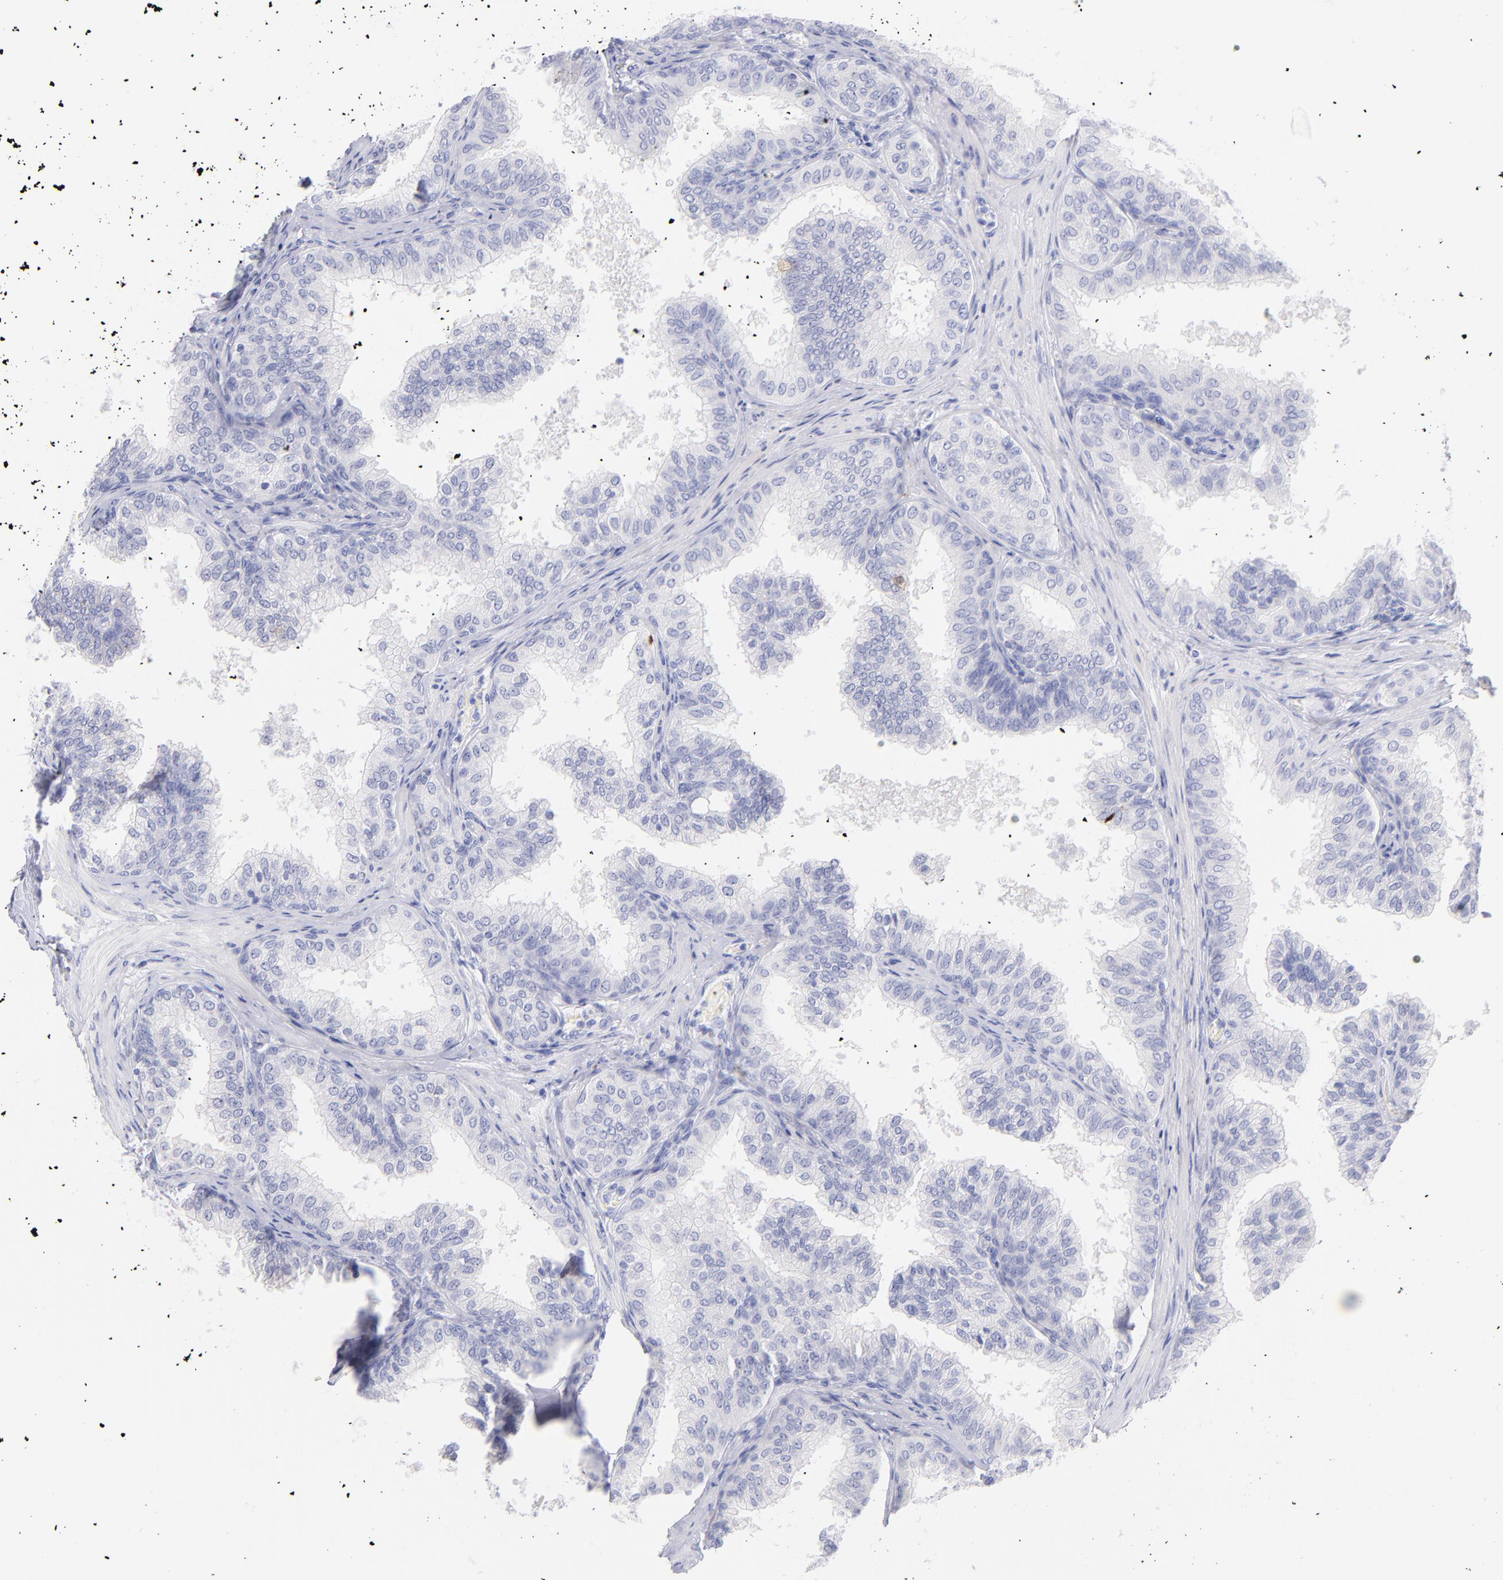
{"staining": {"intensity": "negative", "quantity": "none", "location": "none"}, "tissue": "prostate", "cell_type": "Glandular cells", "image_type": "normal", "snomed": [{"axis": "morphology", "description": "Normal tissue, NOS"}, {"axis": "topography", "description": "Prostate"}], "caption": "Immunohistochemistry (IHC) micrograph of normal prostate: human prostate stained with DAB displays no significant protein staining in glandular cells. (DAB (3,3'-diaminobenzidine) immunohistochemistry (IHC) with hematoxylin counter stain).", "gene": "SCGN", "patient": {"sex": "male", "age": 60}}